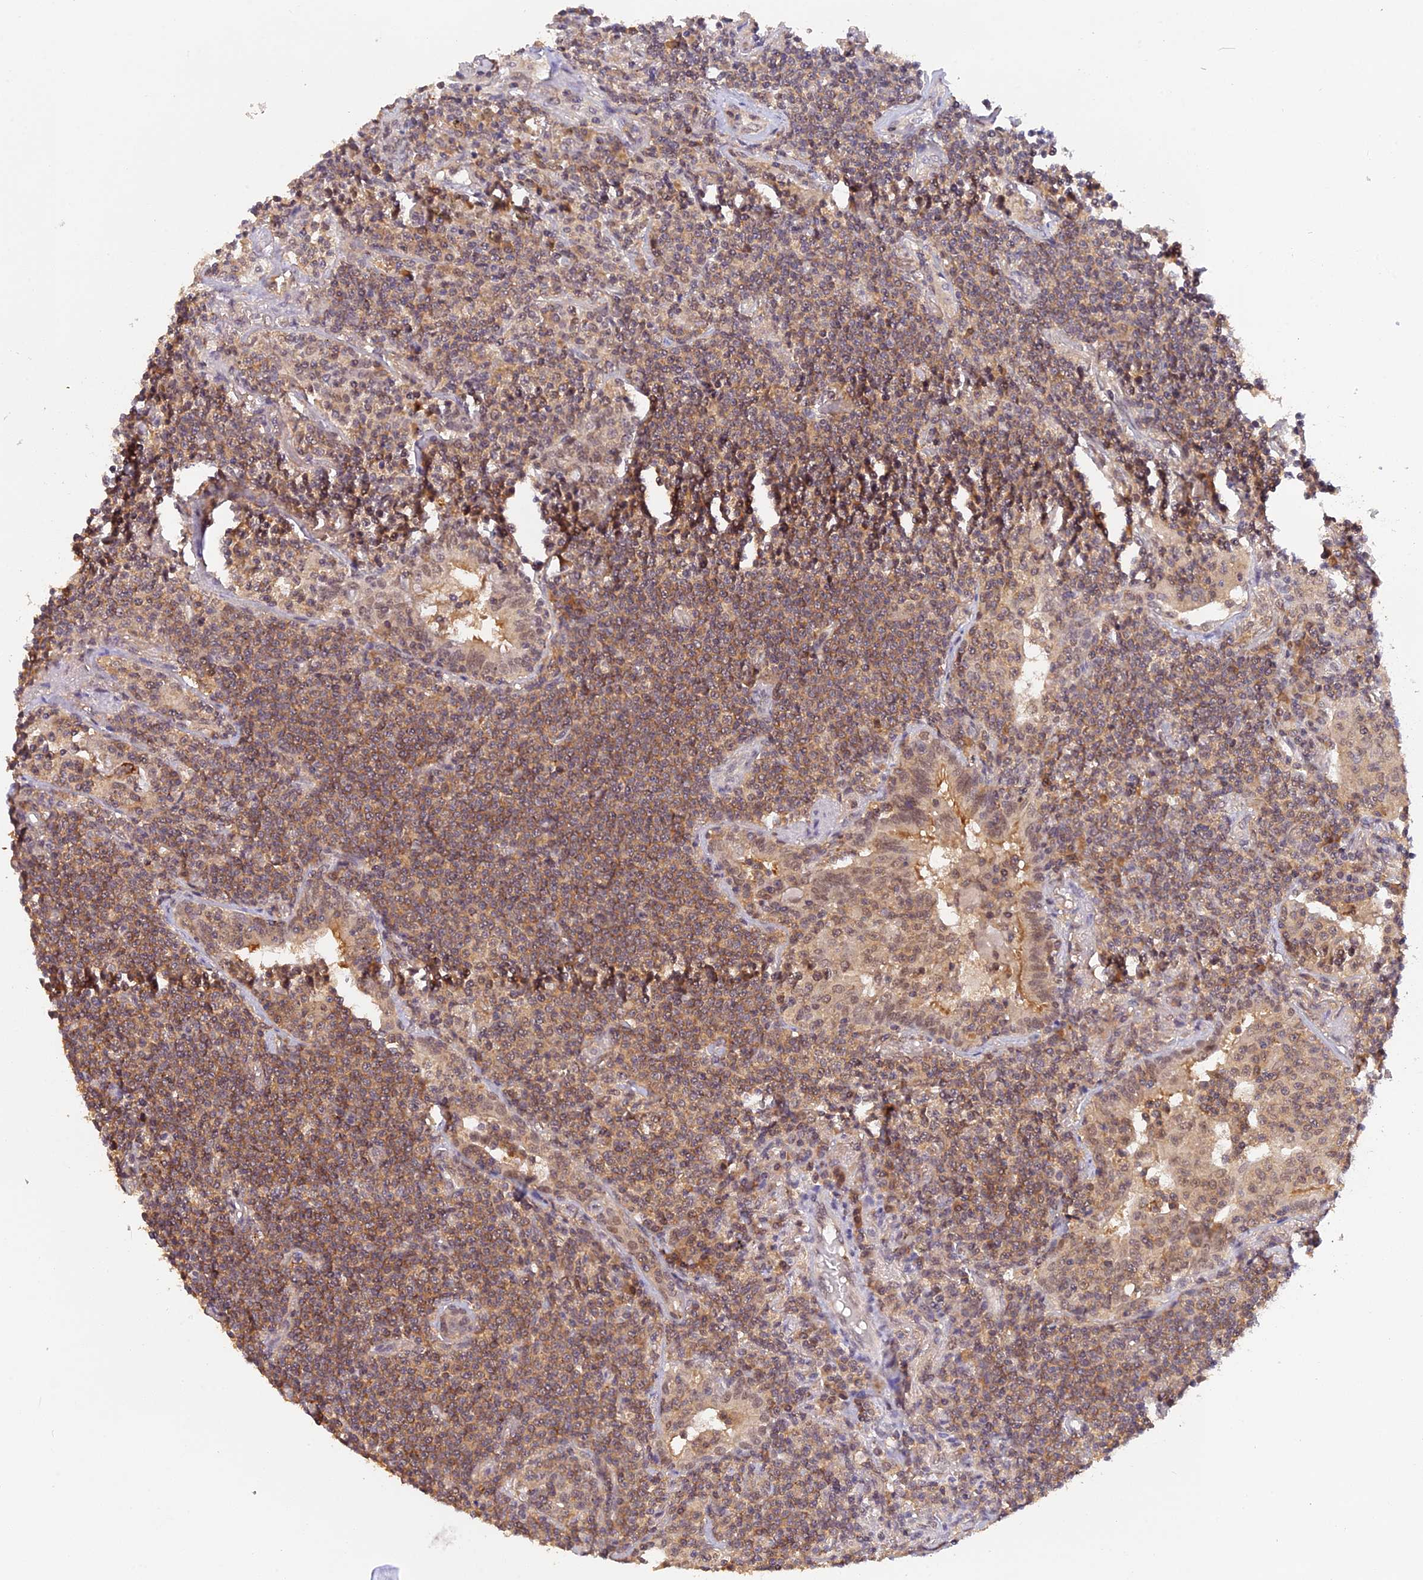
{"staining": {"intensity": "moderate", "quantity": ">75%", "location": "cytoplasmic/membranous"}, "tissue": "lymphoma", "cell_type": "Tumor cells", "image_type": "cancer", "snomed": [{"axis": "morphology", "description": "Malignant lymphoma, non-Hodgkin's type, Low grade"}, {"axis": "topography", "description": "Lung"}], "caption": "Lymphoma was stained to show a protein in brown. There is medium levels of moderate cytoplasmic/membranous positivity in approximately >75% of tumor cells.", "gene": "ZNF436", "patient": {"sex": "female", "age": 71}}